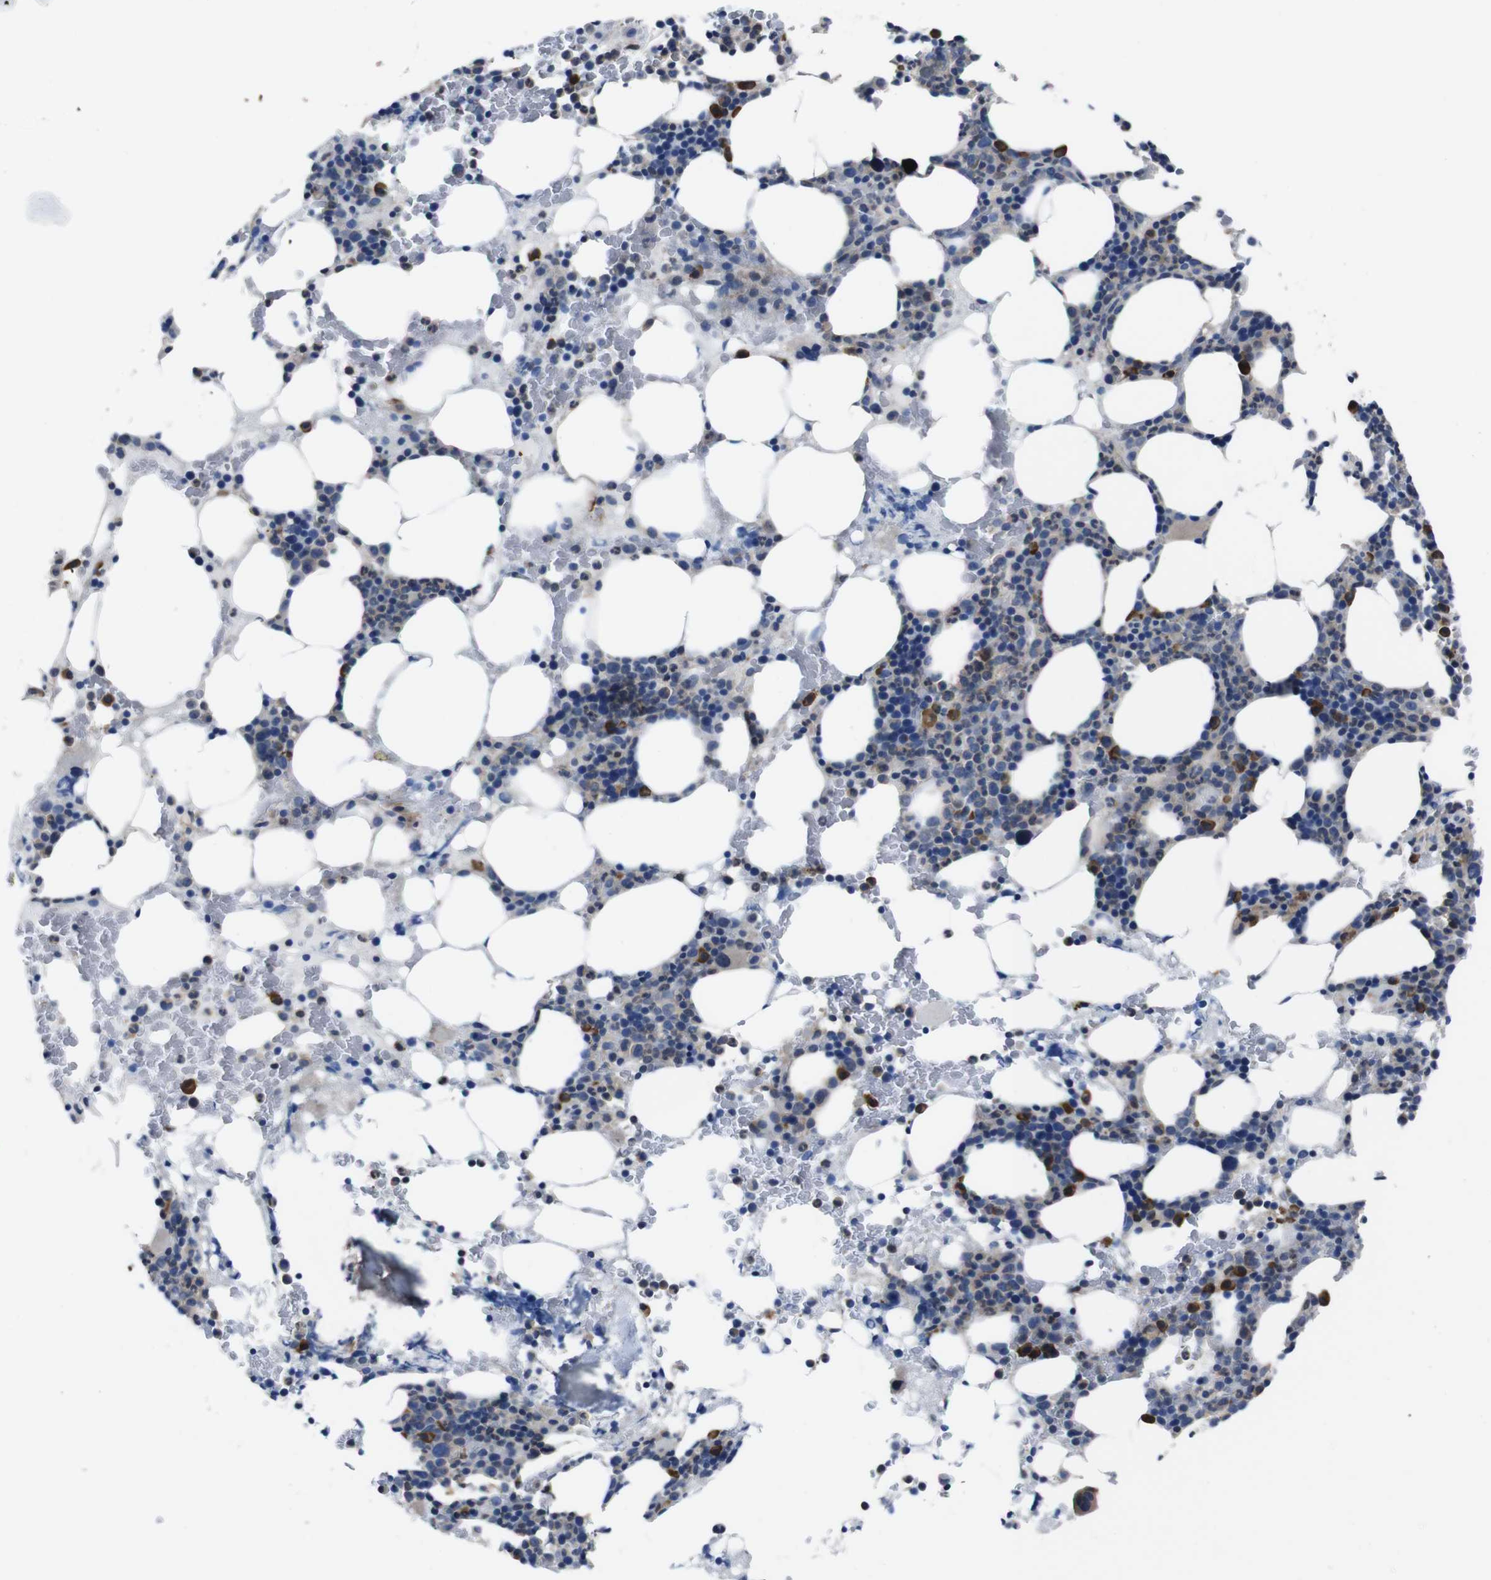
{"staining": {"intensity": "moderate", "quantity": "<25%", "location": "cytoplasmic/membranous"}, "tissue": "bone marrow", "cell_type": "Hematopoietic cells", "image_type": "normal", "snomed": [{"axis": "morphology", "description": "Normal tissue, NOS"}, {"axis": "morphology", "description": "Inflammation, NOS"}, {"axis": "topography", "description": "Bone marrow"}], "caption": "The histopathology image reveals staining of benign bone marrow, revealing moderate cytoplasmic/membranous protein expression (brown color) within hematopoietic cells.", "gene": "SEMA4B", "patient": {"sex": "female", "age": 84}}